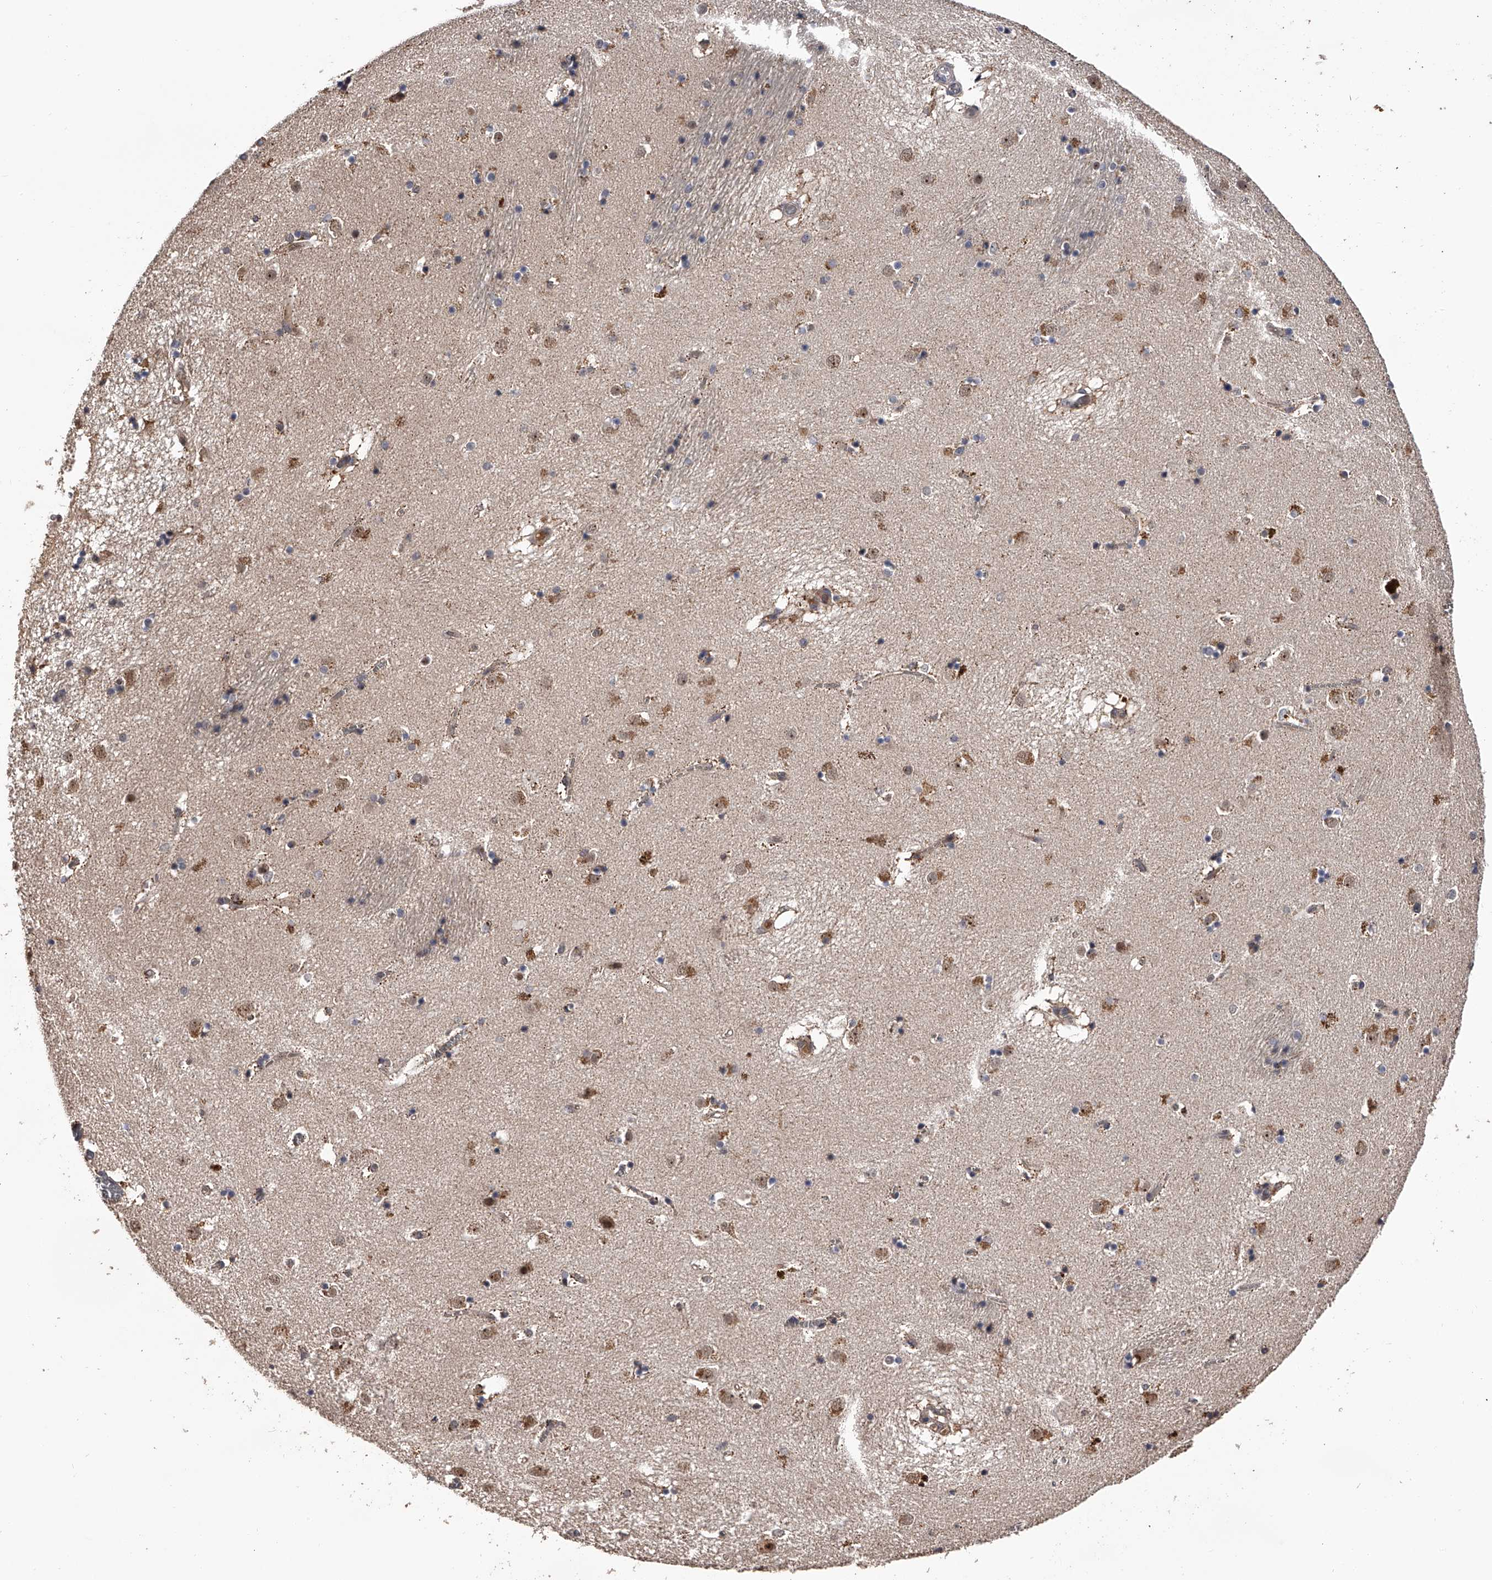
{"staining": {"intensity": "moderate", "quantity": "<25%", "location": "cytoplasmic/membranous"}, "tissue": "caudate", "cell_type": "Glial cells", "image_type": "normal", "snomed": [{"axis": "morphology", "description": "Normal tissue, NOS"}, {"axis": "topography", "description": "Lateral ventricle wall"}], "caption": "This photomicrograph displays IHC staining of benign human caudate, with low moderate cytoplasmic/membranous positivity in approximately <25% of glial cells.", "gene": "EFCAB7", "patient": {"sex": "male", "age": 70}}